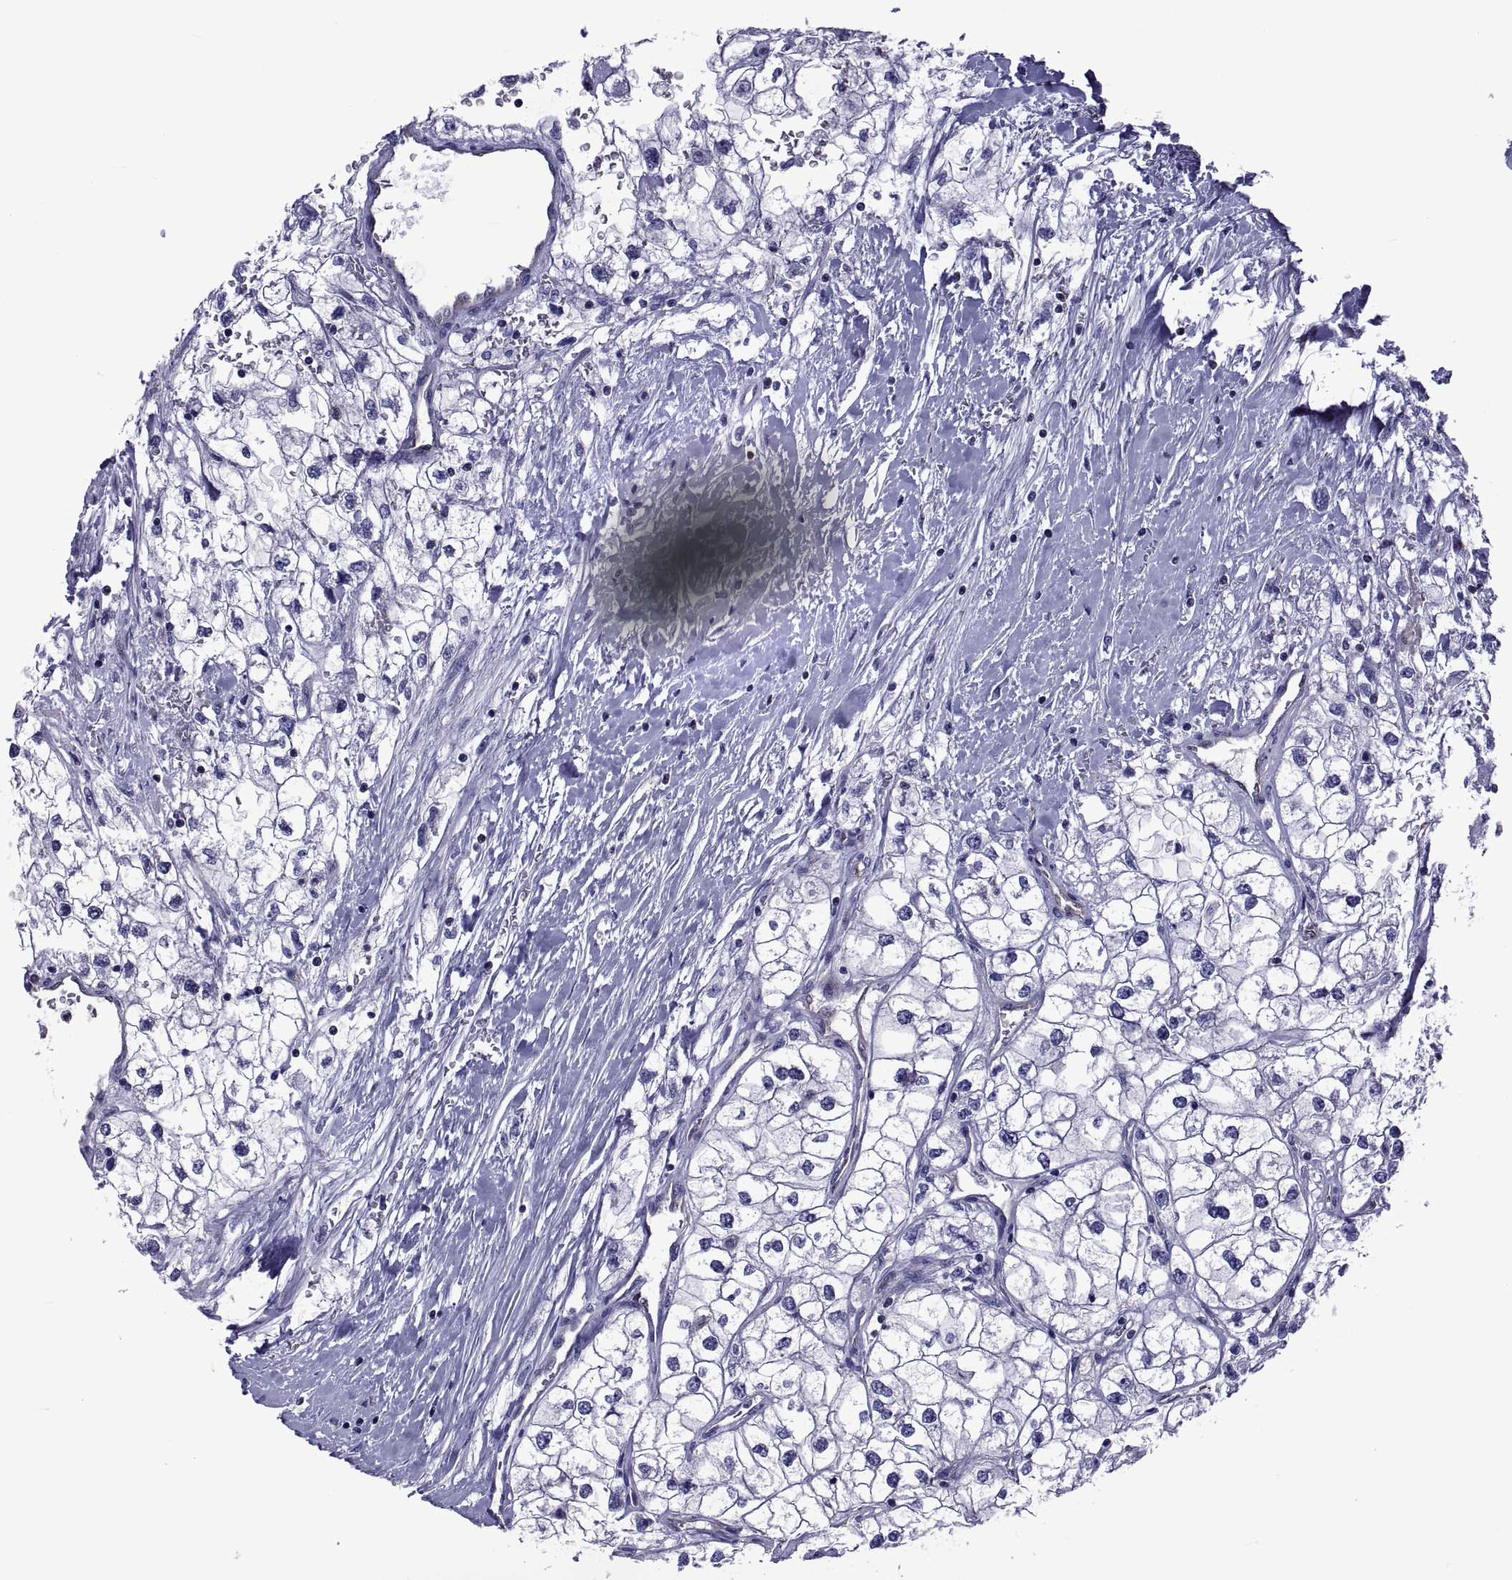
{"staining": {"intensity": "negative", "quantity": "none", "location": "none"}, "tissue": "renal cancer", "cell_type": "Tumor cells", "image_type": "cancer", "snomed": [{"axis": "morphology", "description": "Adenocarcinoma, NOS"}, {"axis": "topography", "description": "Kidney"}], "caption": "An immunohistochemistry (IHC) image of renal adenocarcinoma is shown. There is no staining in tumor cells of renal adenocarcinoma. (DAB immunohistochemistry (IHC) with hematoxylin counter stain).", "gene": "LCN9", "patient": {"sex": "male", "age": 59}}